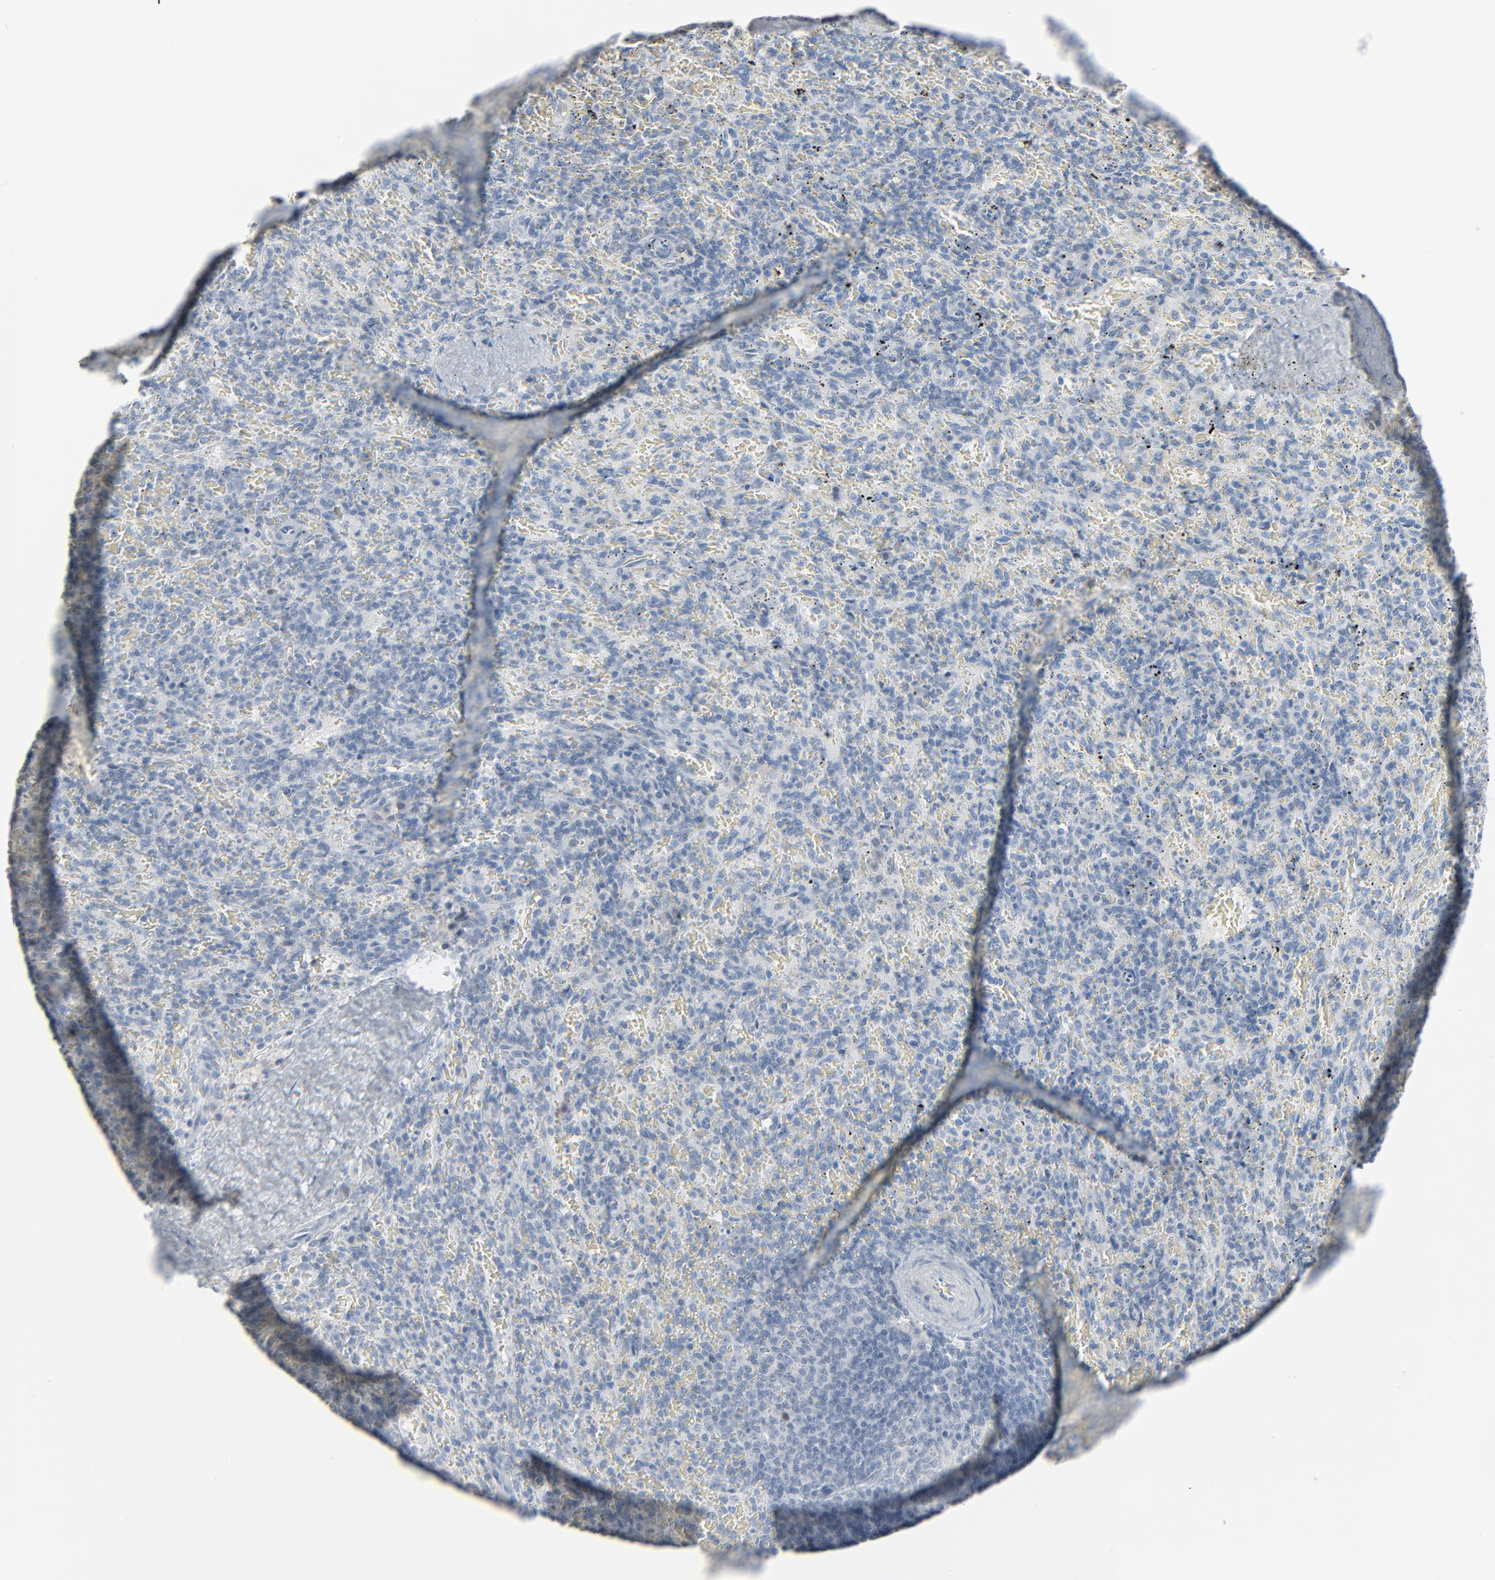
{"staining": {"intensity": "negative", "quantity": "none", "location": "none"}, "tissue": "spleen", "cell_type": "Cells in red pulp", "image_type": "normal", "snomed": [{"axis": "morphology", "description": "Normal tissue, NOS"}, {"axis": "topography", "description": "Spleen"}], "caption": "DAB (3,3'-diaminobenzidine) immunohistochemical staining of benign human spleen displays no significant positivity in cells in red pulp.", "gene": "SAGE1", "patient": {"sex": "female", "age": 43}}